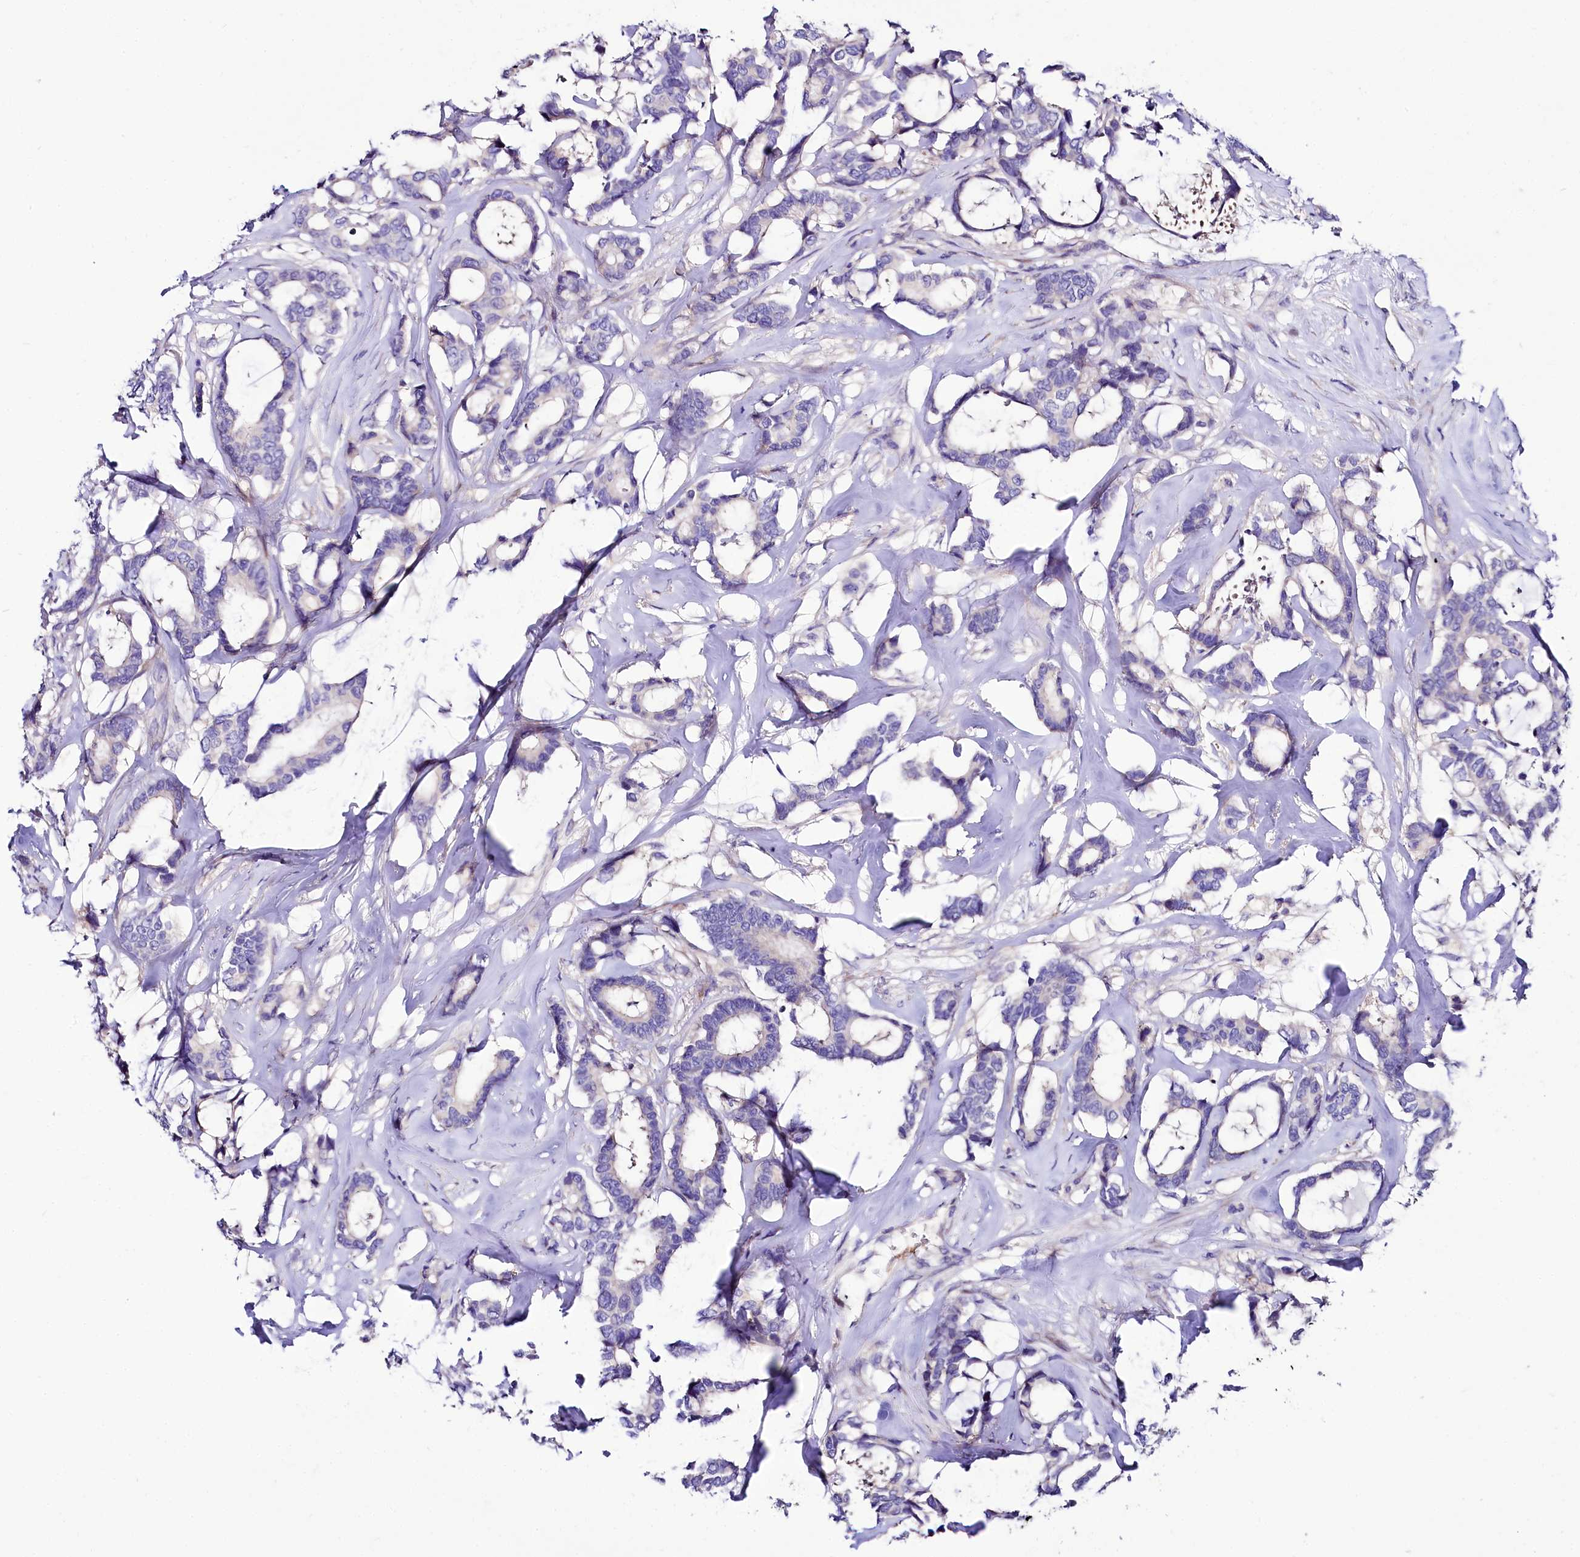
{"staining": {"intensity": "negative", "quantity": "none", "location": "none"}, "tissue": "breast cancer", "cell_type": "Tumor cells", "image_type": "cancer", "snomed": [{"axis": "morphology", "description": "Duct carcinoma"}, {"axis": "topography", "description": "Breast"}], "caption": "High power microscopy histopathology image of an immunohistochemistry (IHC) image of invasive ductal carcinoma (breast), revealing no significant positivity in tumor cells. Brightfield microscopy of IHC stained with DAB (brown) and hematoxylin (blue), captured at high magnification.", "gene": "ABHD5", "patient": {"sex": "female", "age": 87}}